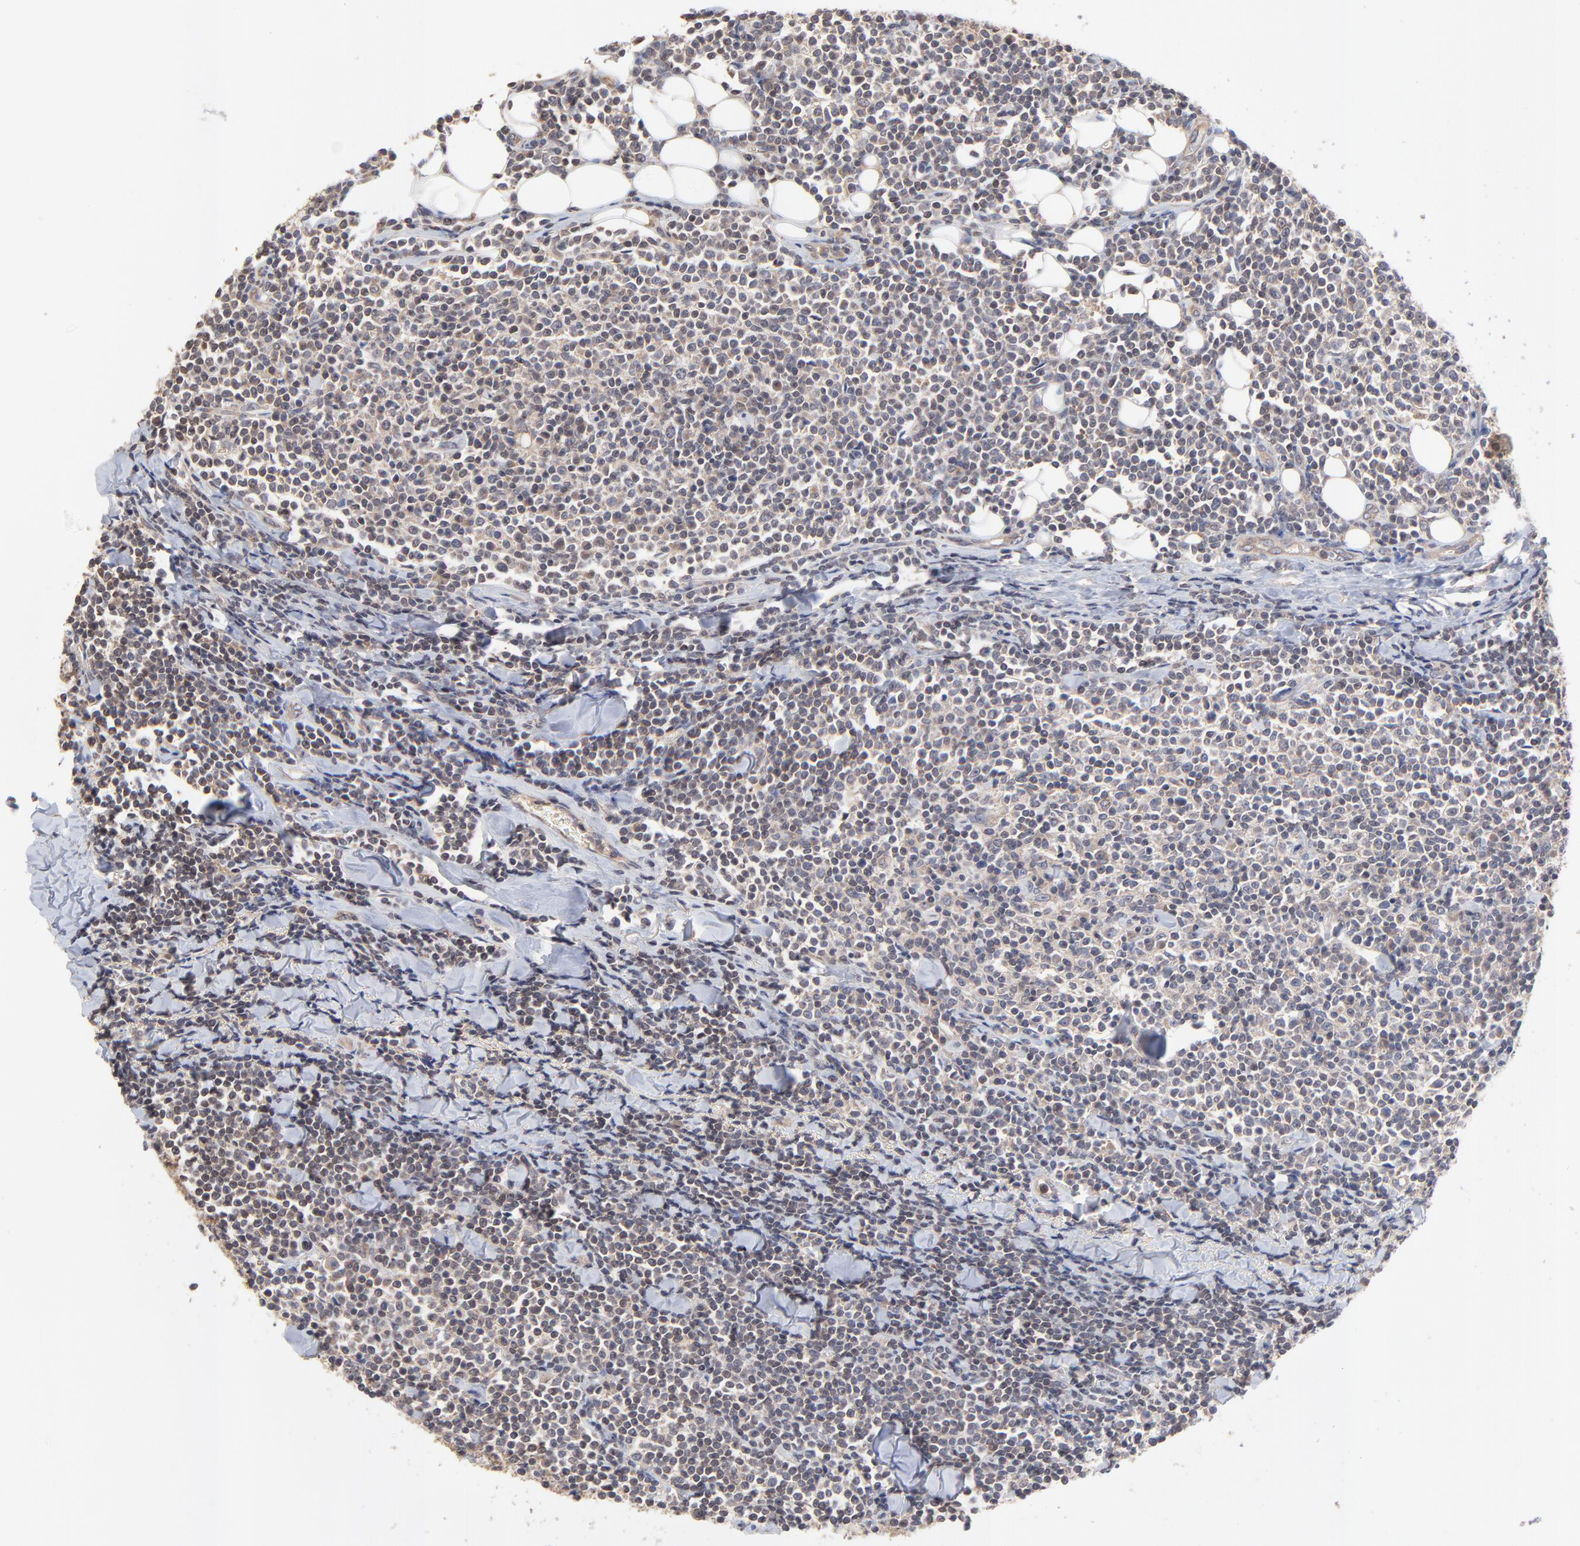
{"staining": {"intensity": "moderate", "quantity": "<25%", "location": "cytoplasmic/membranous"}, "tissue": "lymphoma", "cell_type": "Tumor cells", "image_type": "cancer", "snomed": [{"axis": "morphology", "description": "Malignant lymphoma, non-Hodgkin's type, Low grade"}, {"axis": "topography", "description": "Soft tissue"}], "caption": "Moderate cytoplasmic/membranous positivity is seen in approximately <25% of tumor cells in low-grade malignant lymphoma, non-Hodgkin's type.", "gene": "PCMT1", "patient": {"sex": "male", "age": 92}}